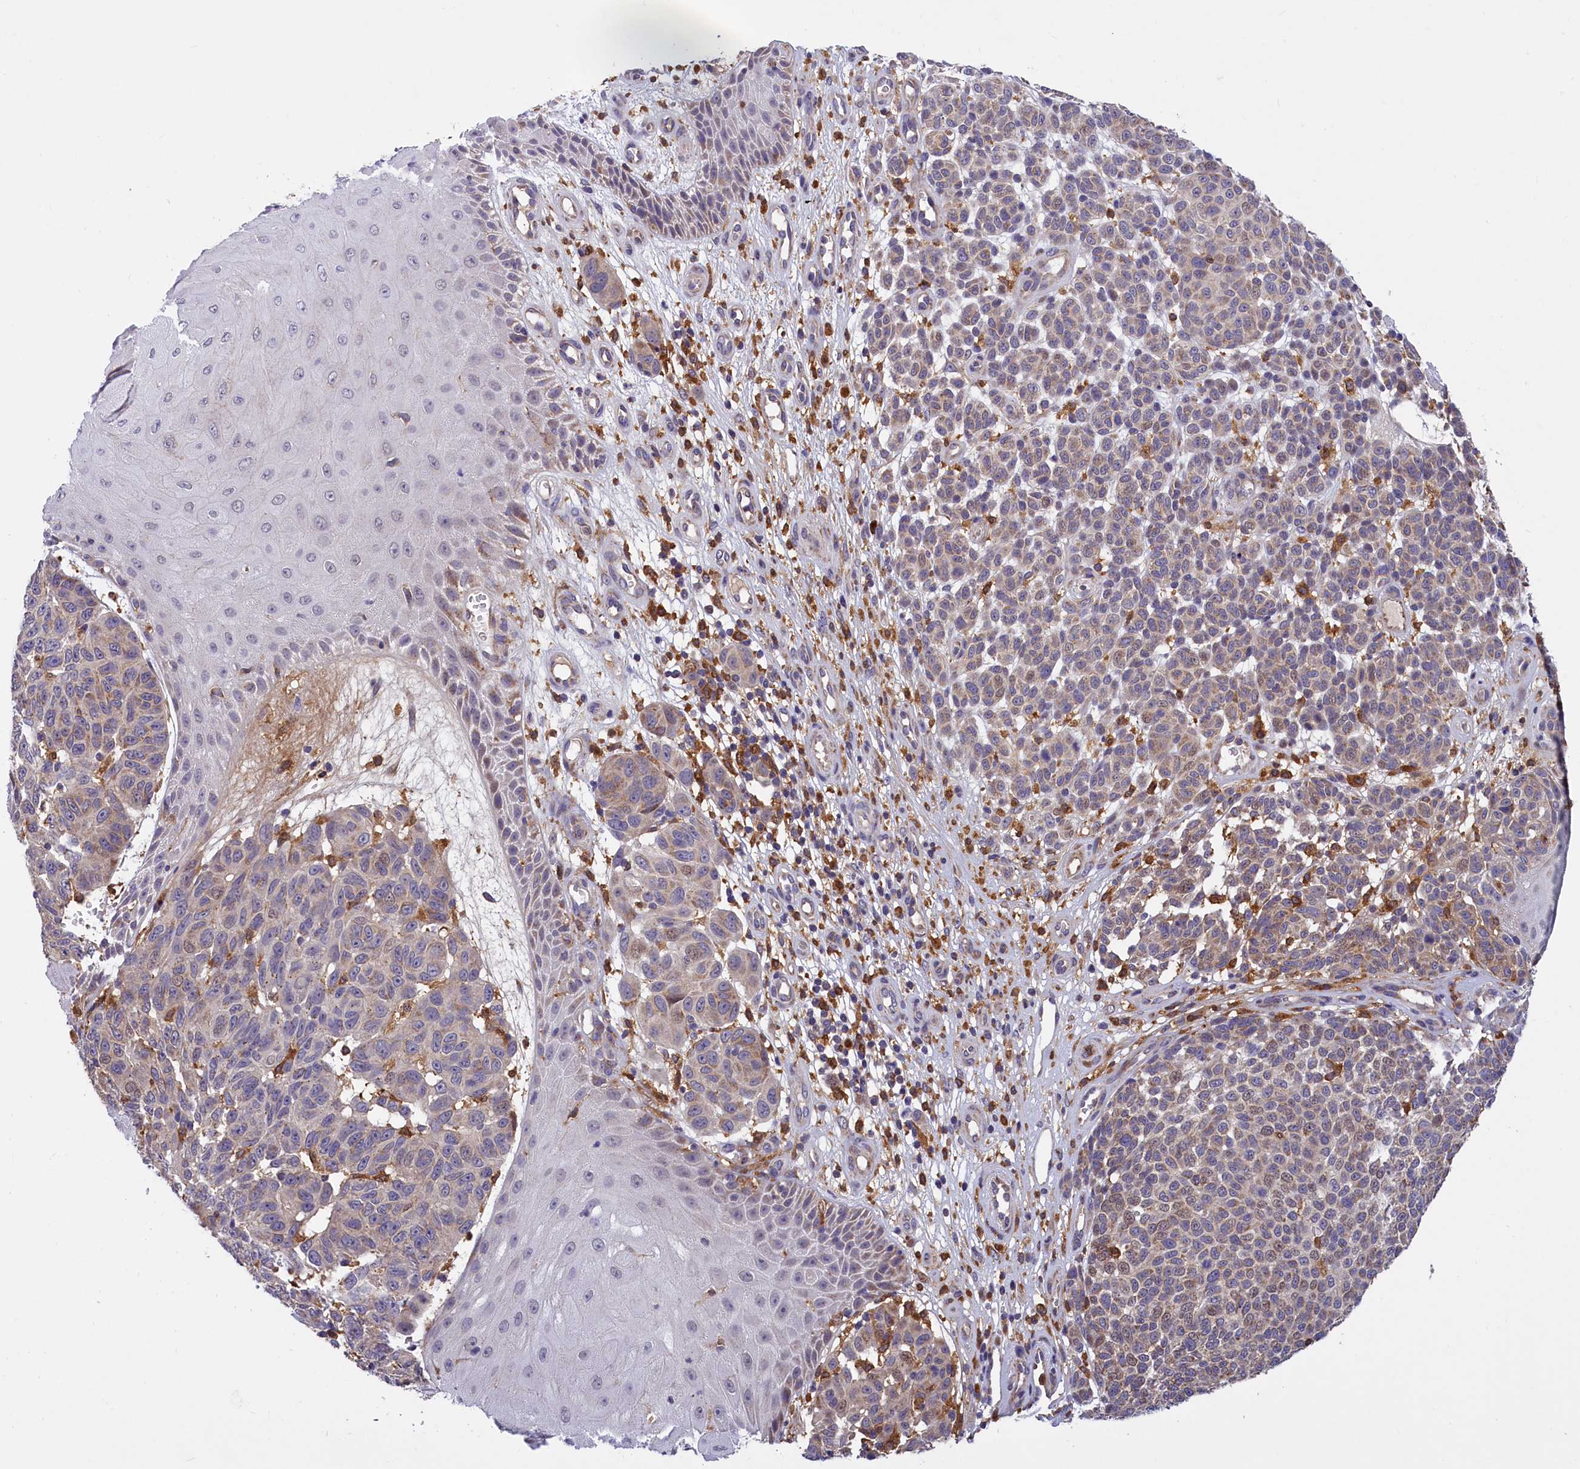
{"staining": {"intensity": "weak", "quantity": "<25%", "location": "cytoplasmic/membranous"}, "tissue": "melanoma", "cell_type": "Tumor cells", "image_type": "cancer", "snomed": [{"axis": "morphology", "description": "Malignant melanoma, NOS"}, {"axis": "topography", "description": "Skin"}], "caption": "Tumor cells show no significant expression in melanoma.", "gene": "NAIP", "patient": {"sex": "male", "age": 49}}